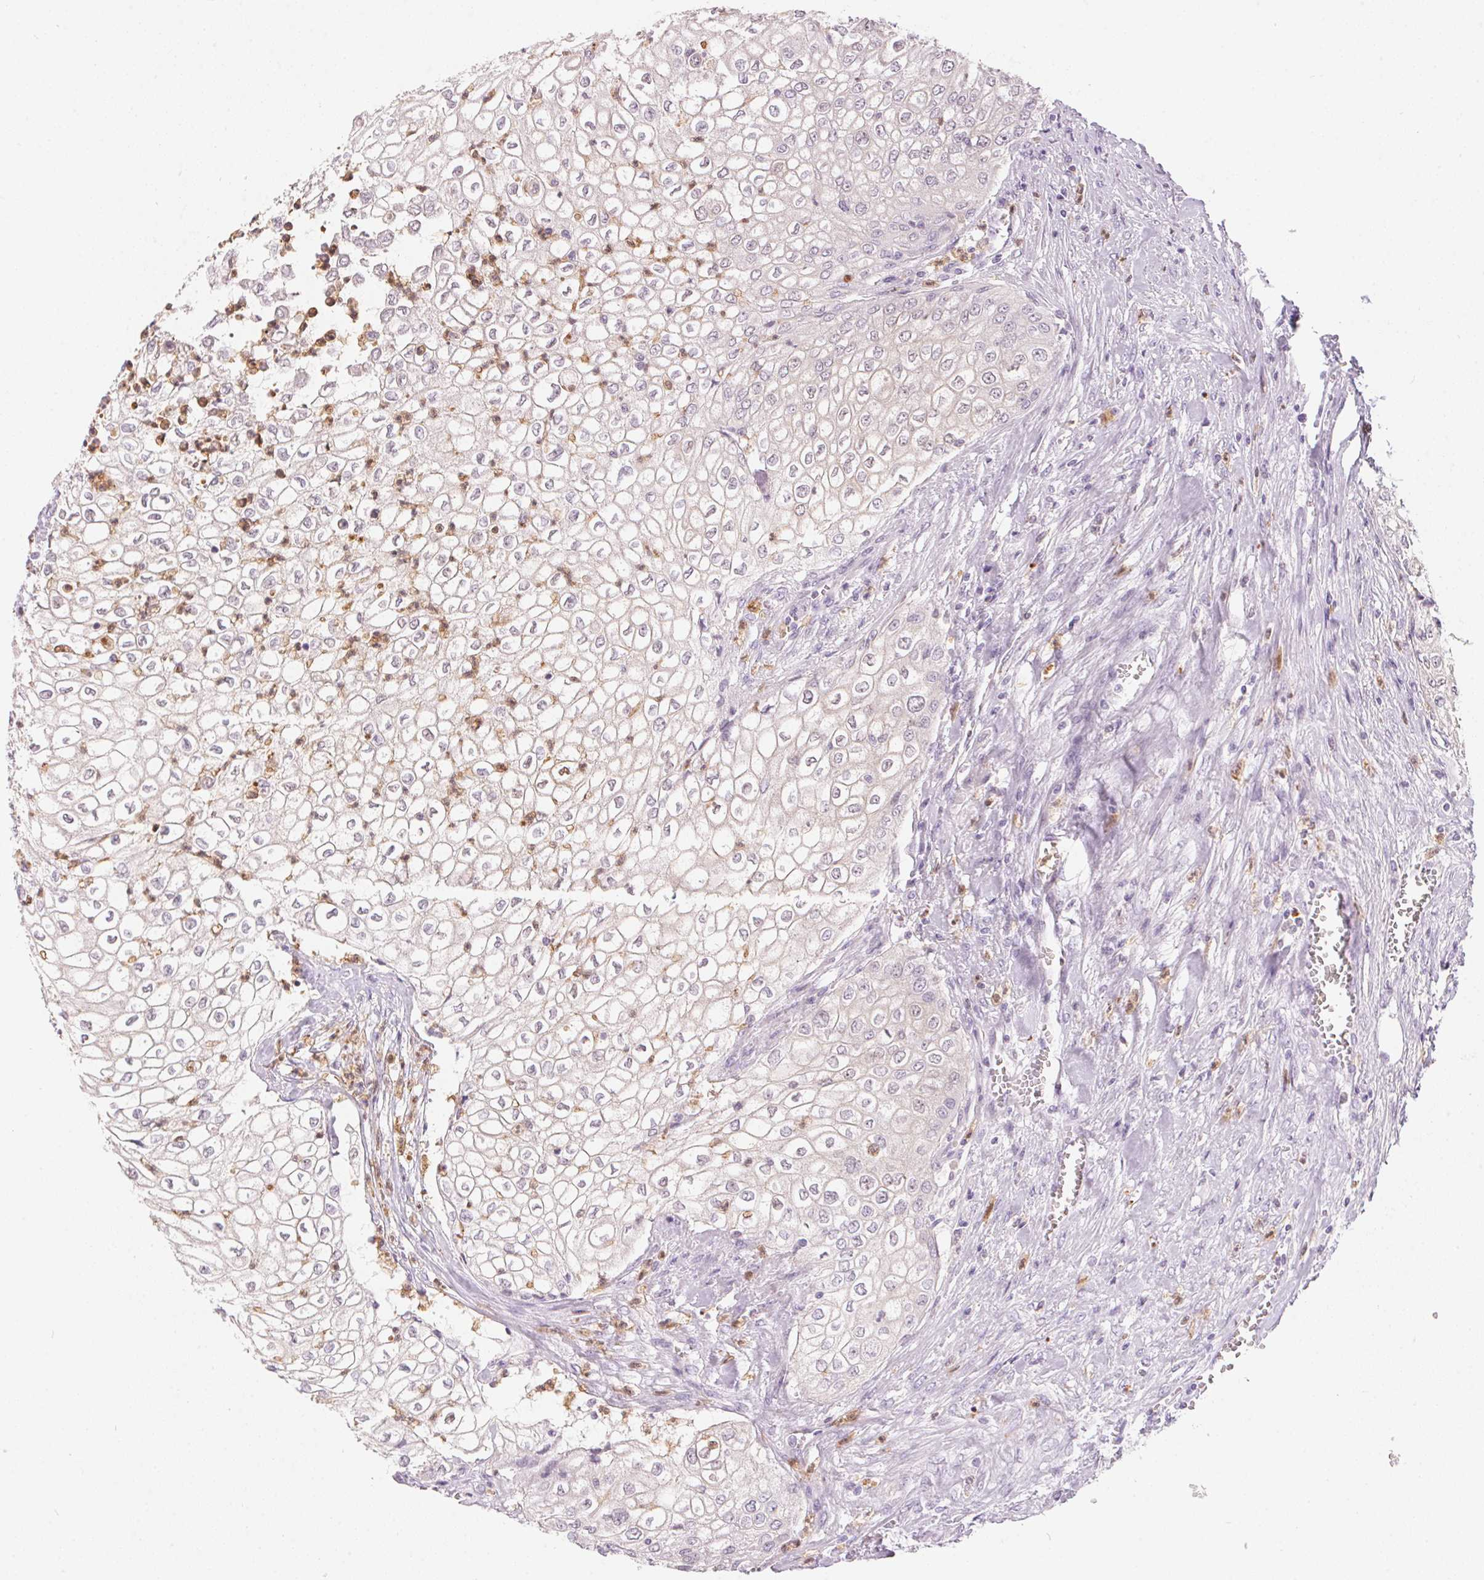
{"staining": {"intensity": "negative", "quantity": "none", "location": "none"}, "tissue": "urothelial cancer", "cell_type": "Tumor cells", "image_type": "cancer", "snomed": [{"axis": "morphology", "description": "Urothelial carcinoma, High grade"}, {"axis": "topography", "description": "Urinary bladder"}], "caption": "Immunohistochemistry of urothelial cancer reveals no expression in tumor cells. (DAB (3,3'-diaminobenzidine) immunohistochemistry visualized using brightfield microscopy, high magnification).", "gene": "SERPINB1", "patient": {"sex": "male", "age": 62}}